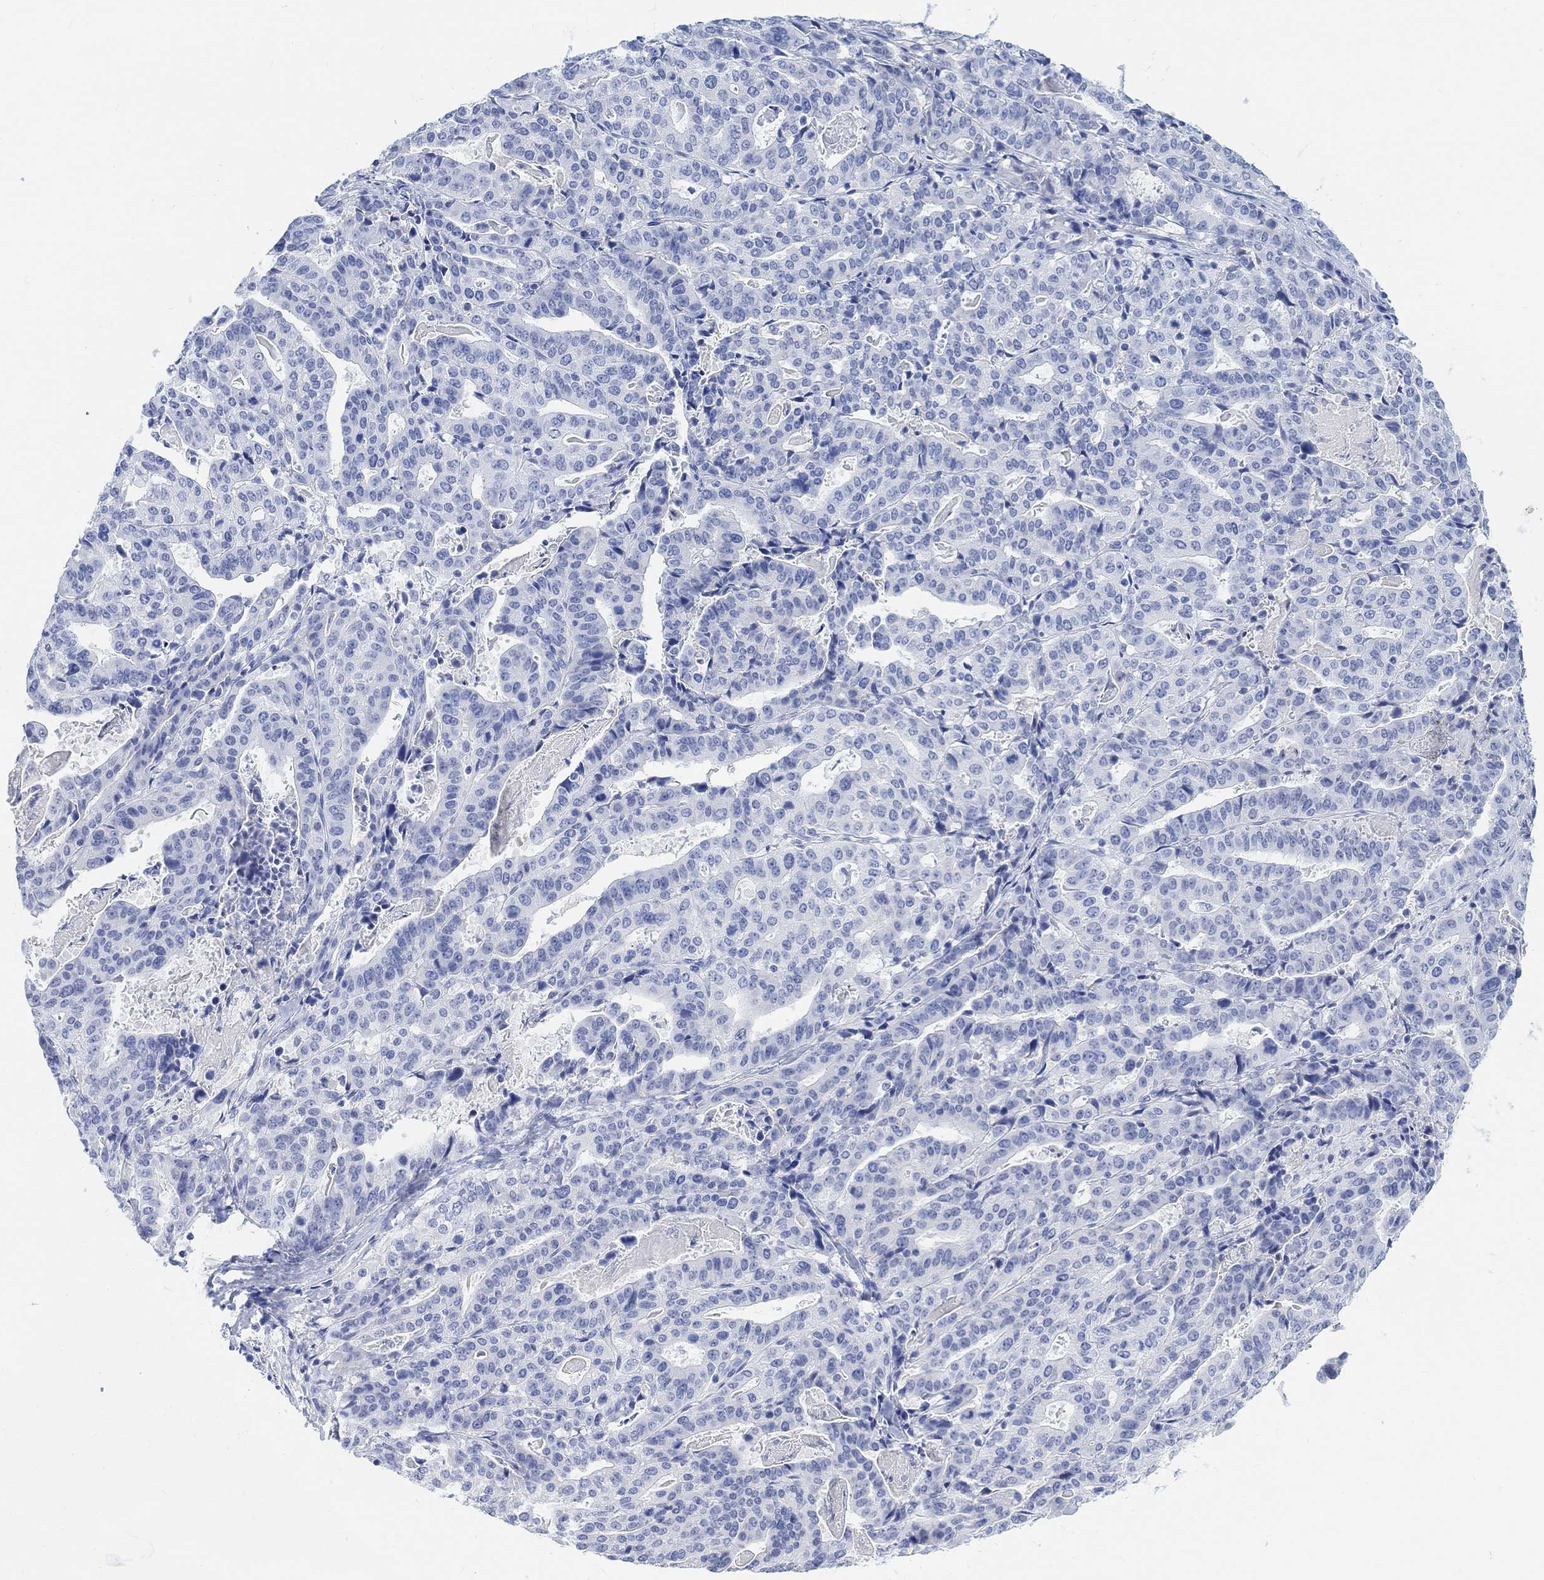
{"staining": {"intensity": "negative", "quantity": "none", "location": "none"}, "tissue": "stomach cancer", "cell_type": "Tumor cells", "image_type": "cancer", "snomed": [{"axis": "morphology", "description": "Adenocarcinoma, NOS"}, {"axis": "topography", "description": "Stomach"}], "caption": "Immunohistochemistry (IHC) micrograph of stomach cancer (adenocarcinoma) stained for a protein (brown), which reveals no staining in tumor cells. Brightfield microscopy of immunohistochemistry (IHC) stained with DAB (brown) and hematoxylin (blue), captured at high magnification.", "gene": "ENO4", "patient": {"sex": "male", "age": 48}}